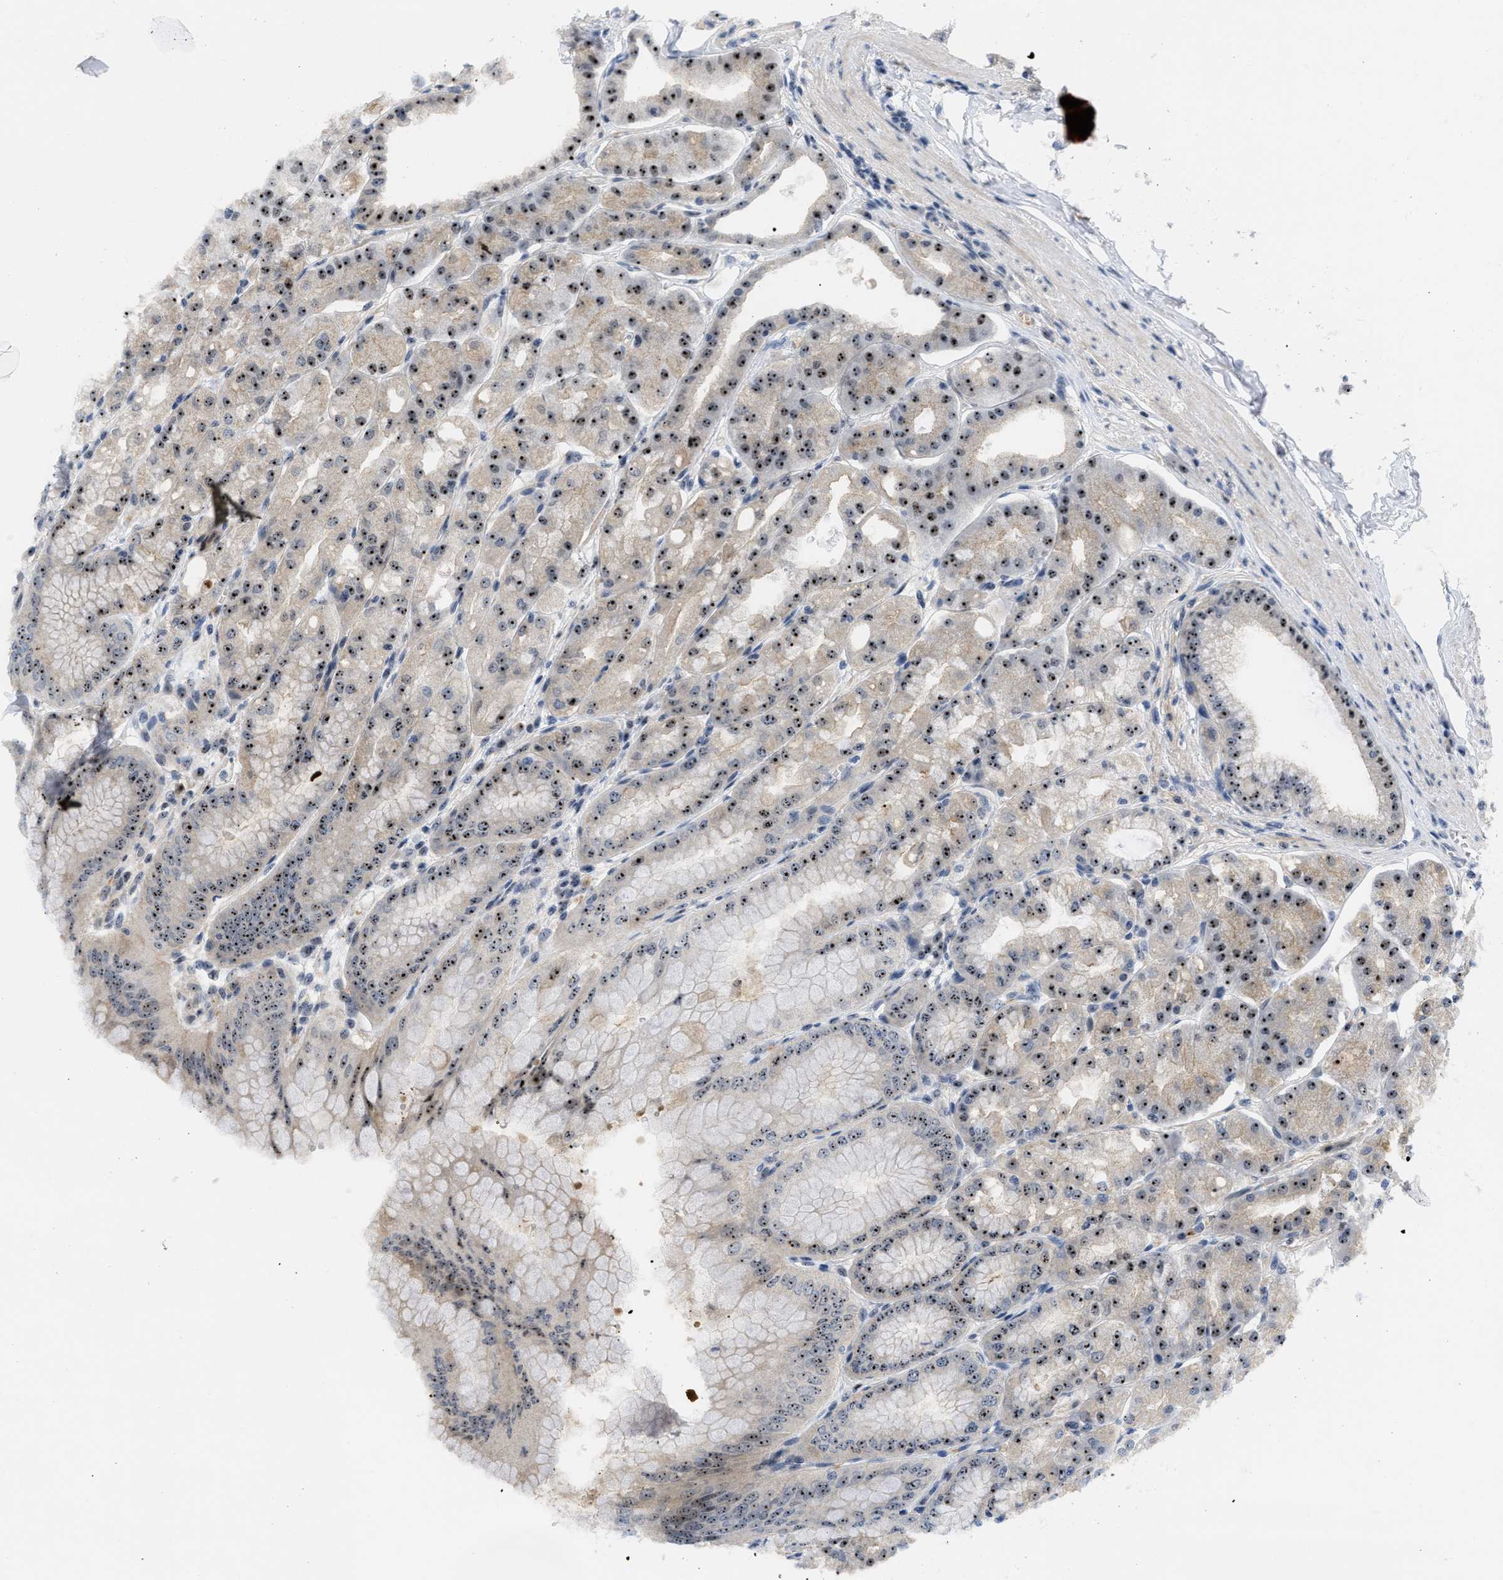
{"staining": {"intensity": "strong", "quantity": ">75%", "location": "cytoplasmic/membranous,nuclear"}, "tissue": "stomach", "cell_type": "Glandular cells", "image_type": "normal", "snomed": [{"axis": "morphology", "description": "Normal tissue, NOS"}, {"axis": "topography", "description": "Stomach, lower"}], "caption": "Immunohistochemical staining of benign human stomach exhibits high levels of strong cytoplasmic/membranous,nuclear staining in about >75% of glandular cells. (DAB (3,3'-diaminobenzidine) IHC with brightfield microscopy, high magnification).", "gene": "NOP58", "patient": {"sex": "male", "age": 71}}